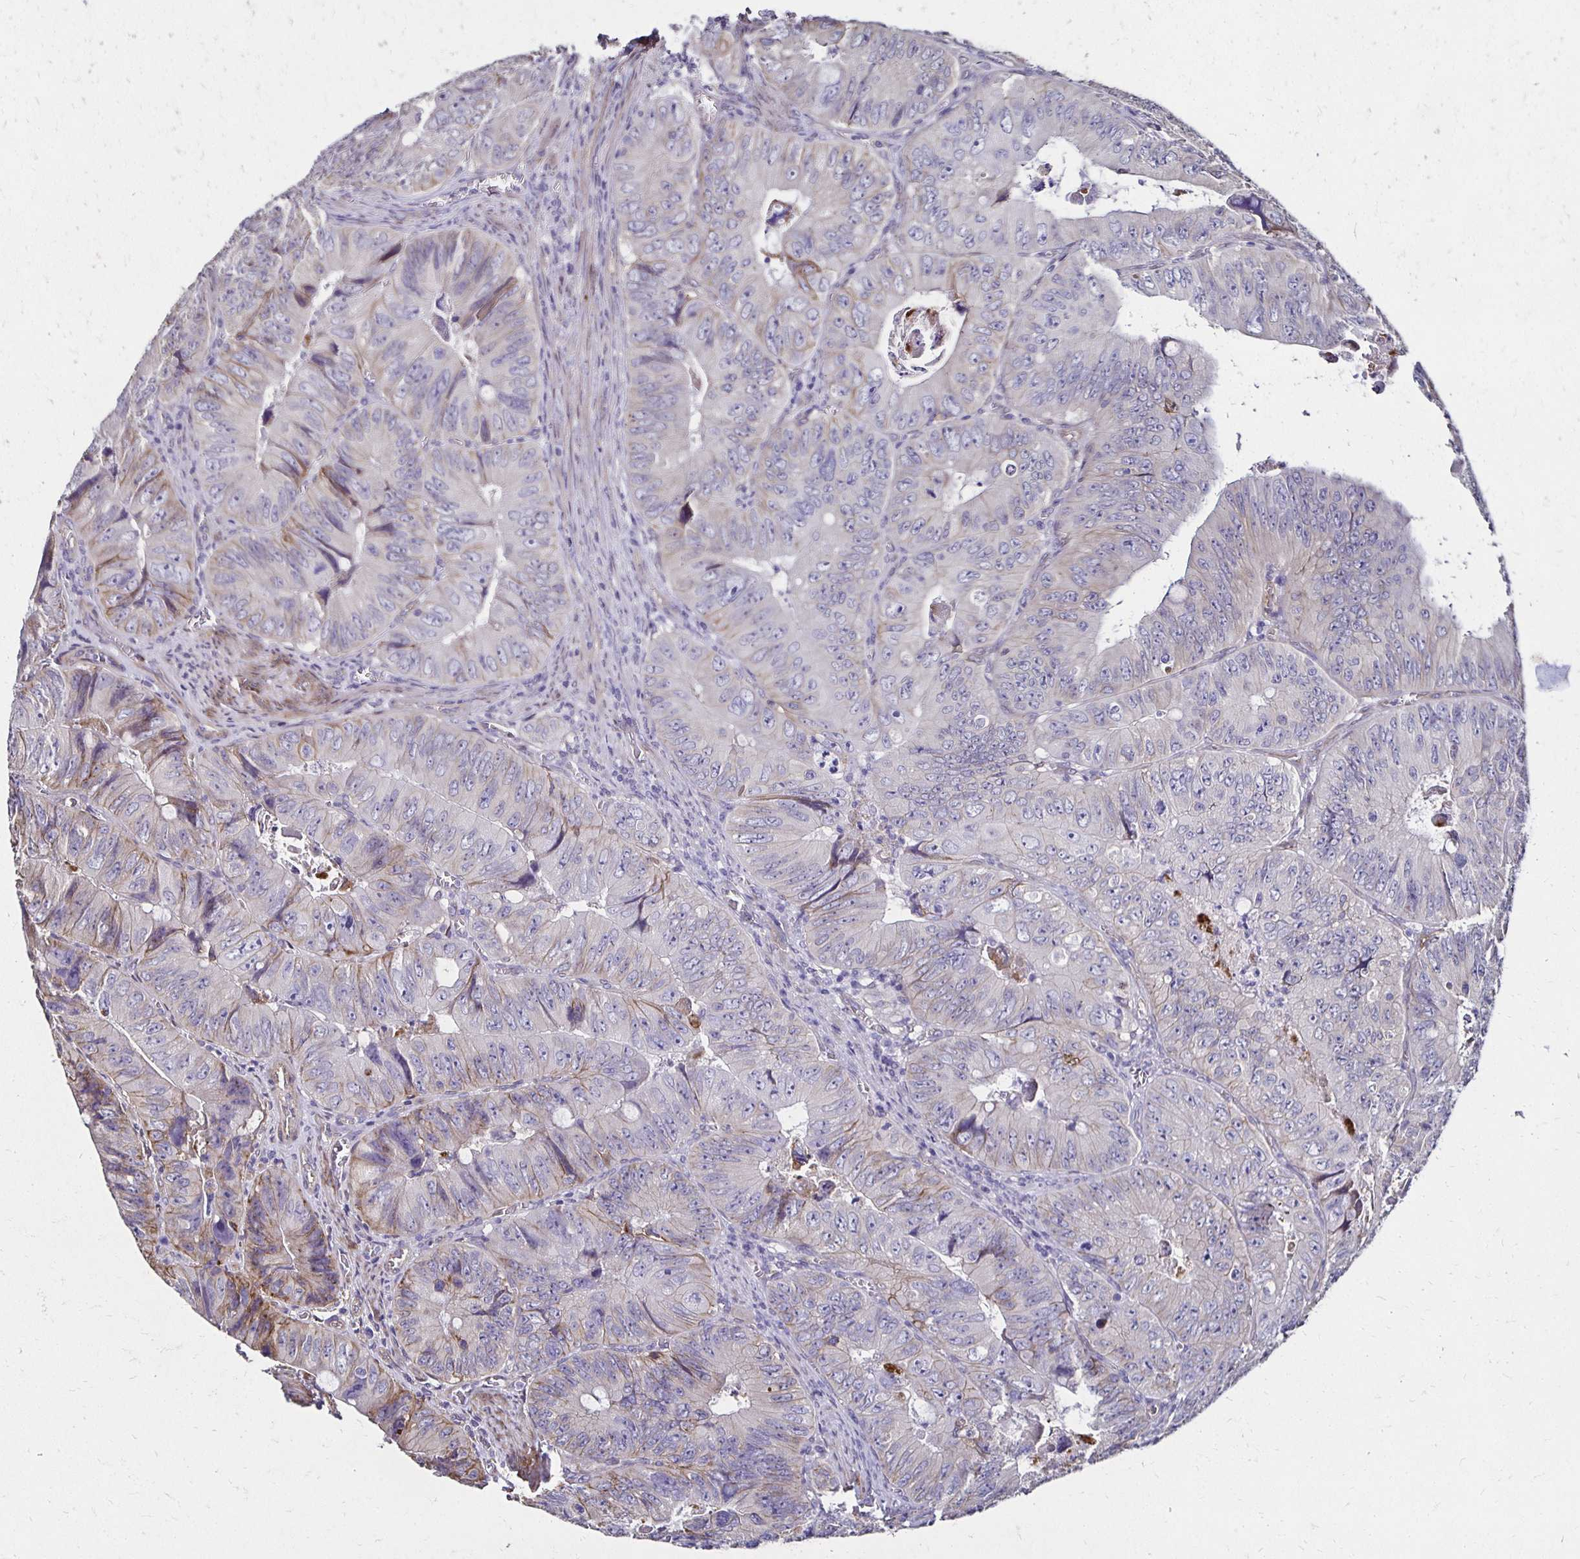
{"staining": {"intensity": "weak", "quantity": "<25%", "location": "cytoplasmic/membranous"}, "tissue": "colorectal cancer", "cell_type": "Tumor cells", "image_type": "cancer", "snomed": [{"axis": "morphology", "description": "Adenocarcinoma, NOS"}, {"axis": "topography", "description": "Colon"}], "caption": "The immunohistochemistry micrograph has no significant staining in tumor cells of colorectal adenocarcinoma tissue.", "gene": "ITGB1", "patient": {"sex": "female", "age": 84}}